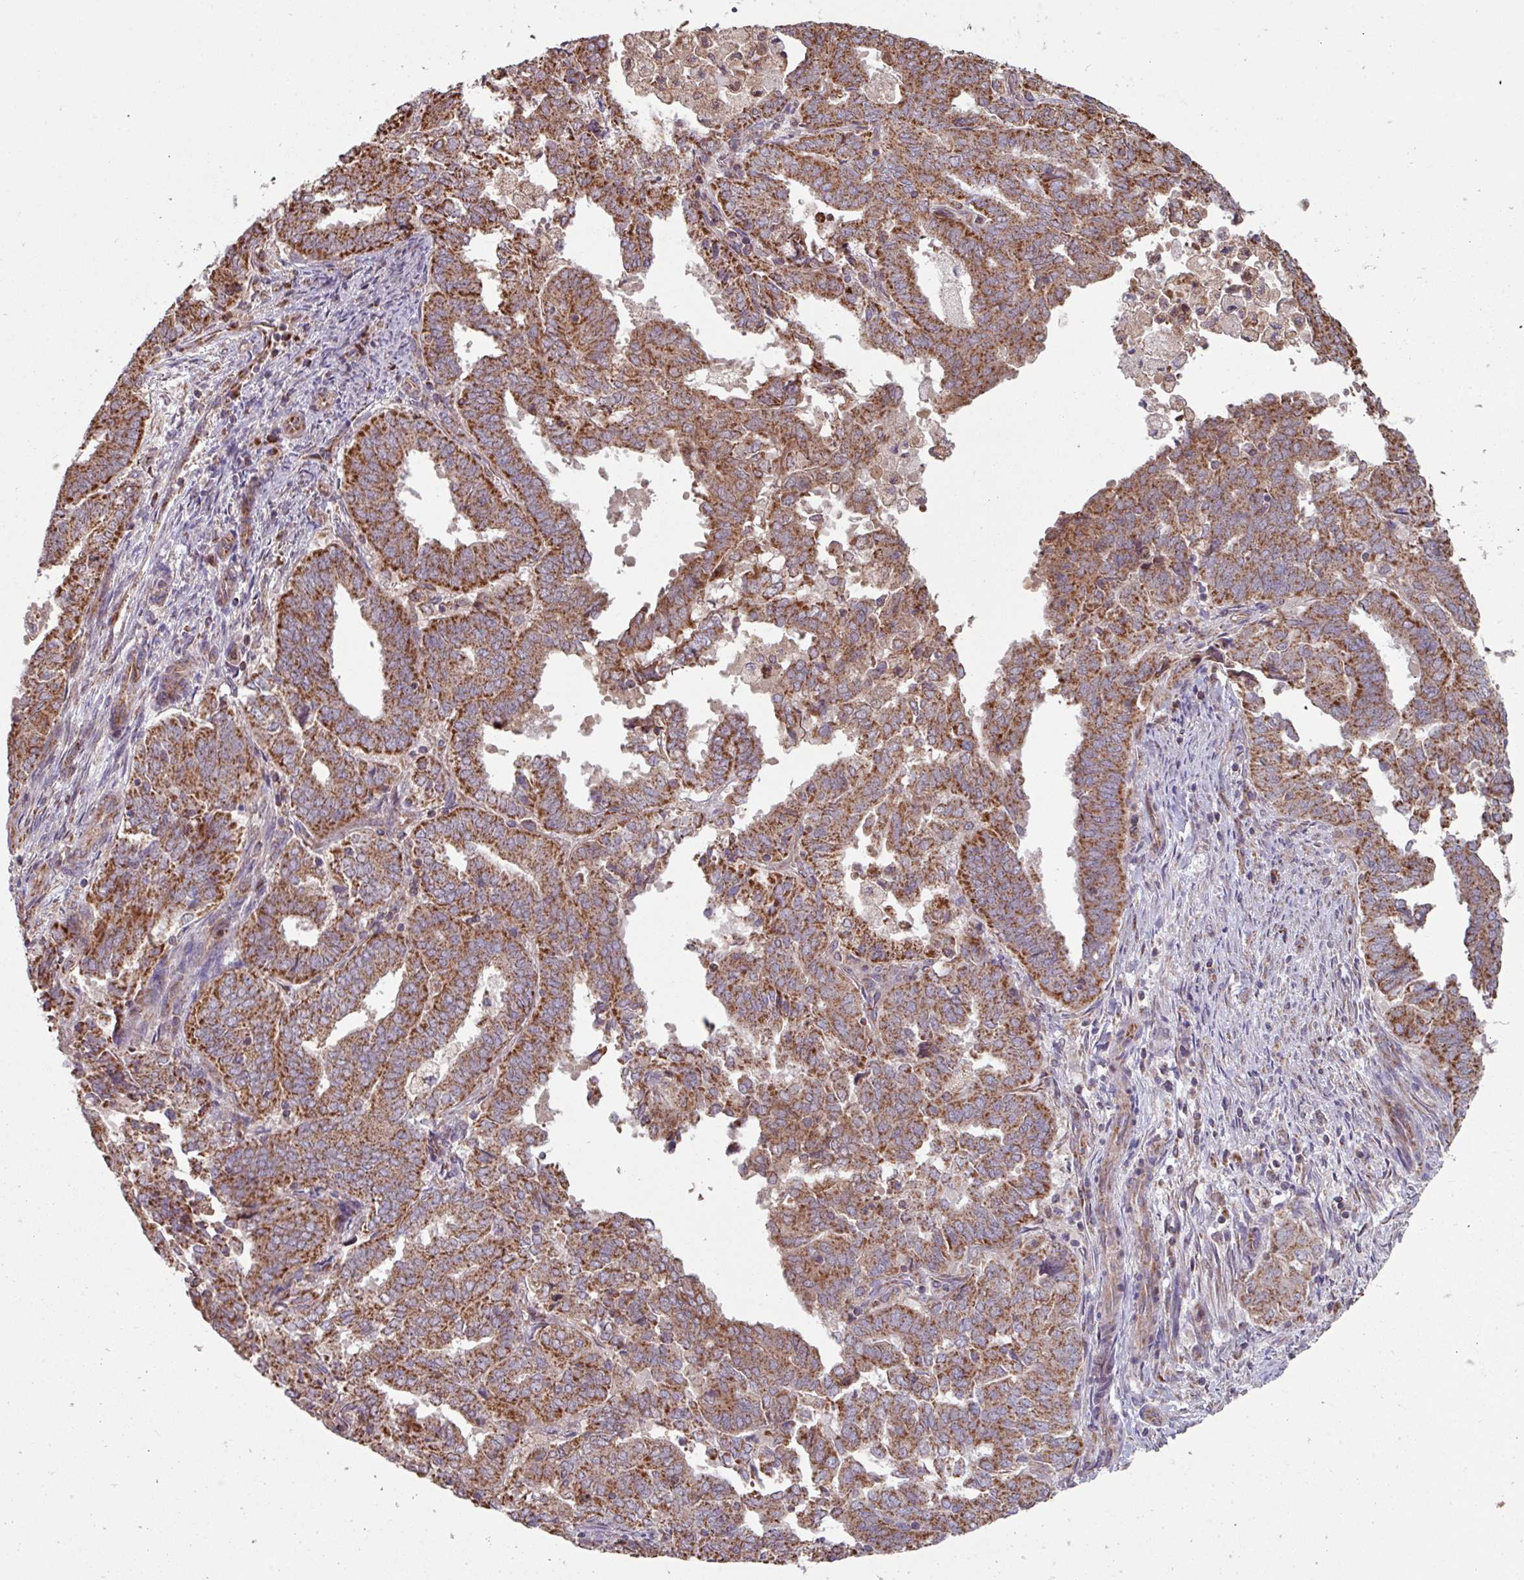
{"staining": {"intensity": "moderate", "quantity": ">75%", "location": "cytoplasmic/membranous"}, "tissue": "endometrial cancer", "cell_type": "Tumor cells", "image_type": "cancer", "snomed": [{"axis": "morphology", "description": "Adenocarcinoma, NOS"}, {"axis": "topography", "description": "Endometrium"}], "caption": "The micrograph exhibits a brown stain indicating the presence of a protein in the cytoplasmic/membranous of tumor cells in endometrial cancer. (DAB IHC, brown staining for protein, blue staining for nuclei).", "gene": "COX7C", "patient": {"sex": "female", "age": 72}}